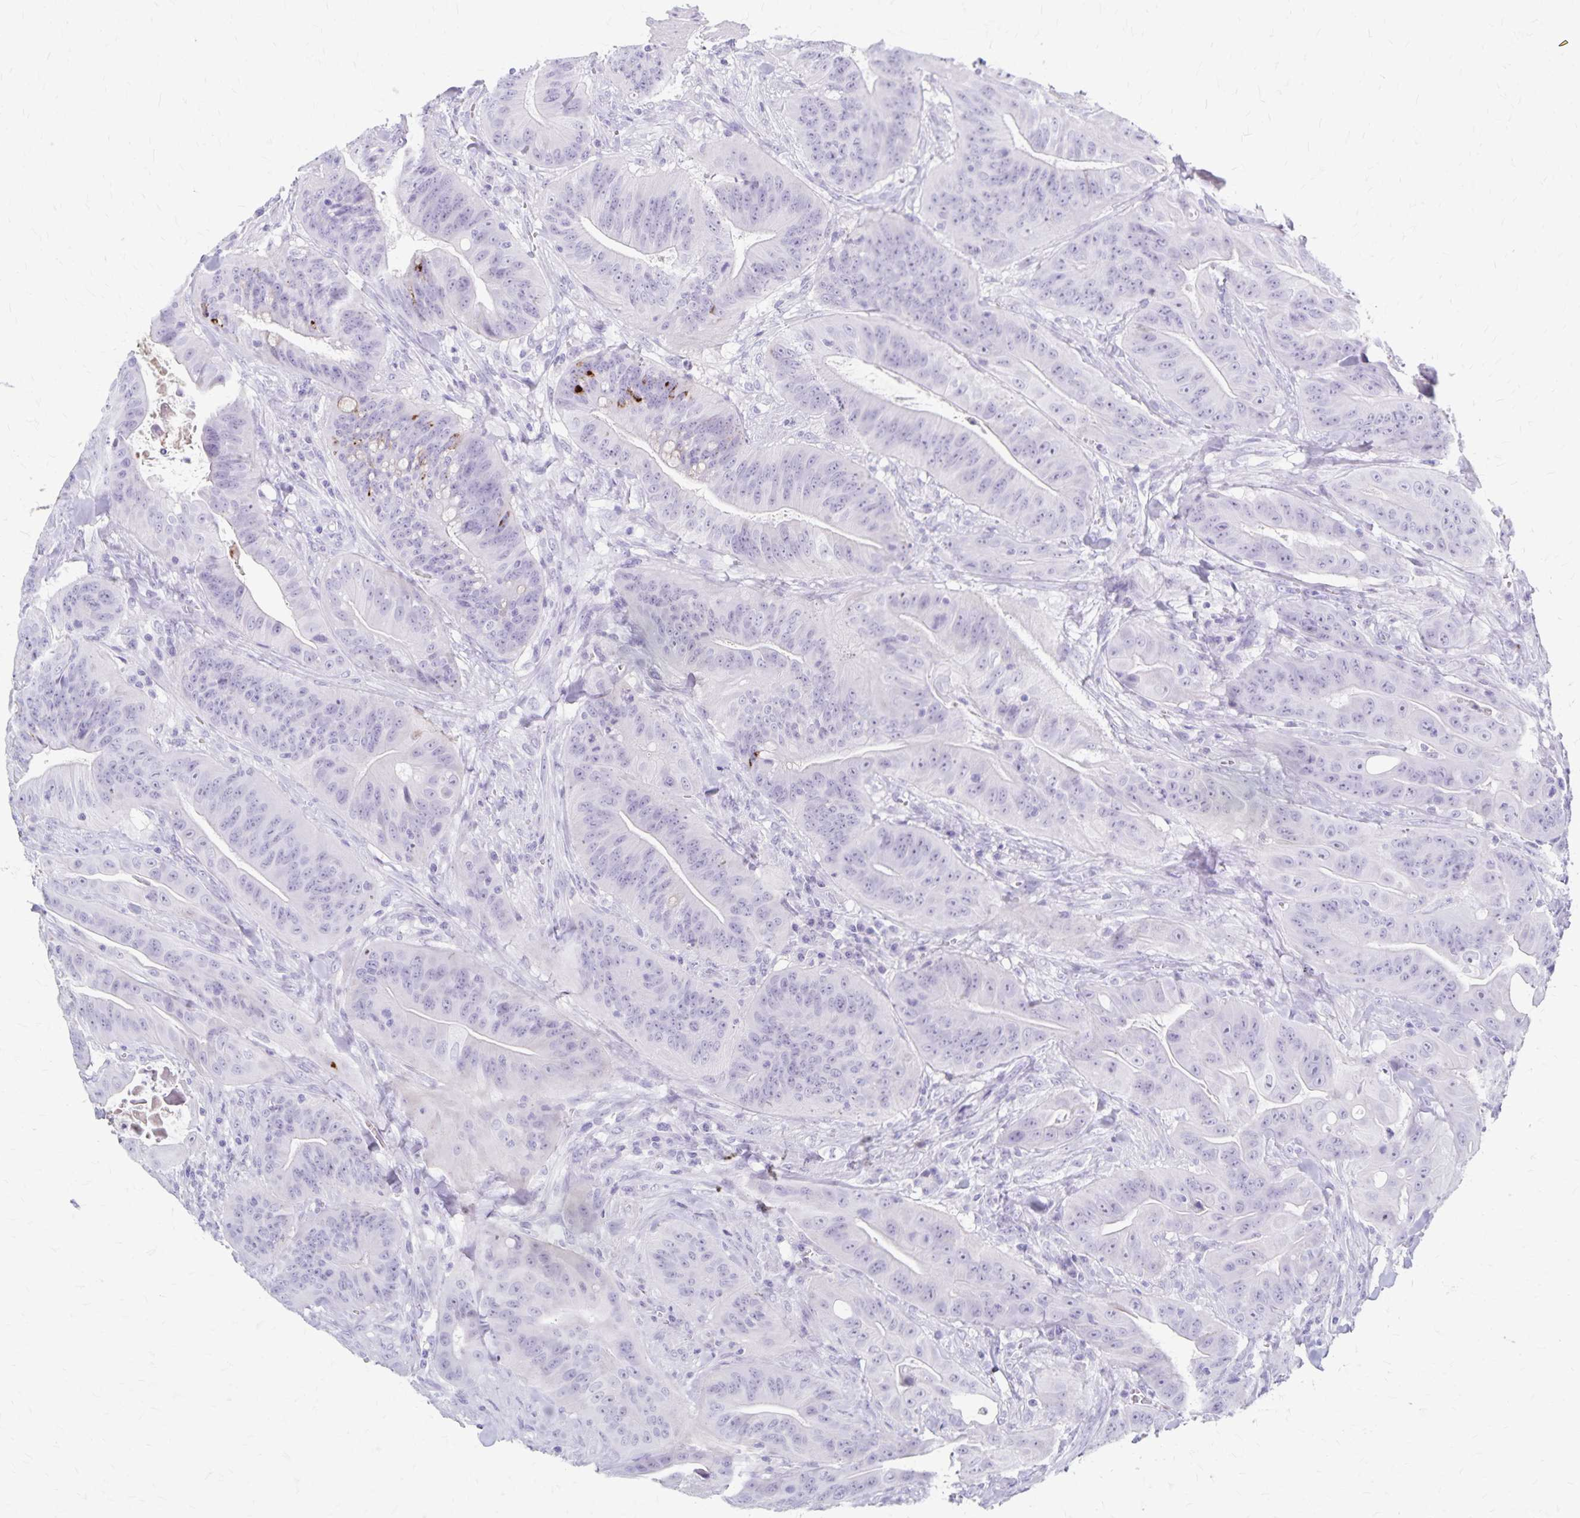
{"staining": {"intensity": "negative", "quantity": "none", "location": "none"}, "tissue": "colorectal cancer", "cell_type": "Tumor cells", "image_type": "cancer", "snomed": [{"axis": "morphology", "description": "Adenocarcinoma, NOS"}, {"axis": "topography", "description": "Colon"}], "caption": "Immunohistochemistry (IHC) histopathology image of neoplastic tissue: human adenocarcinoma (colorectal) stained with DAB (3,3'-diaminobenzidine) reveals no significant protein expression in tumor cells. Nuclei are stained in blue.", "gene": "GPBAR1", "patient": {"sex": "male", "age": 33}}